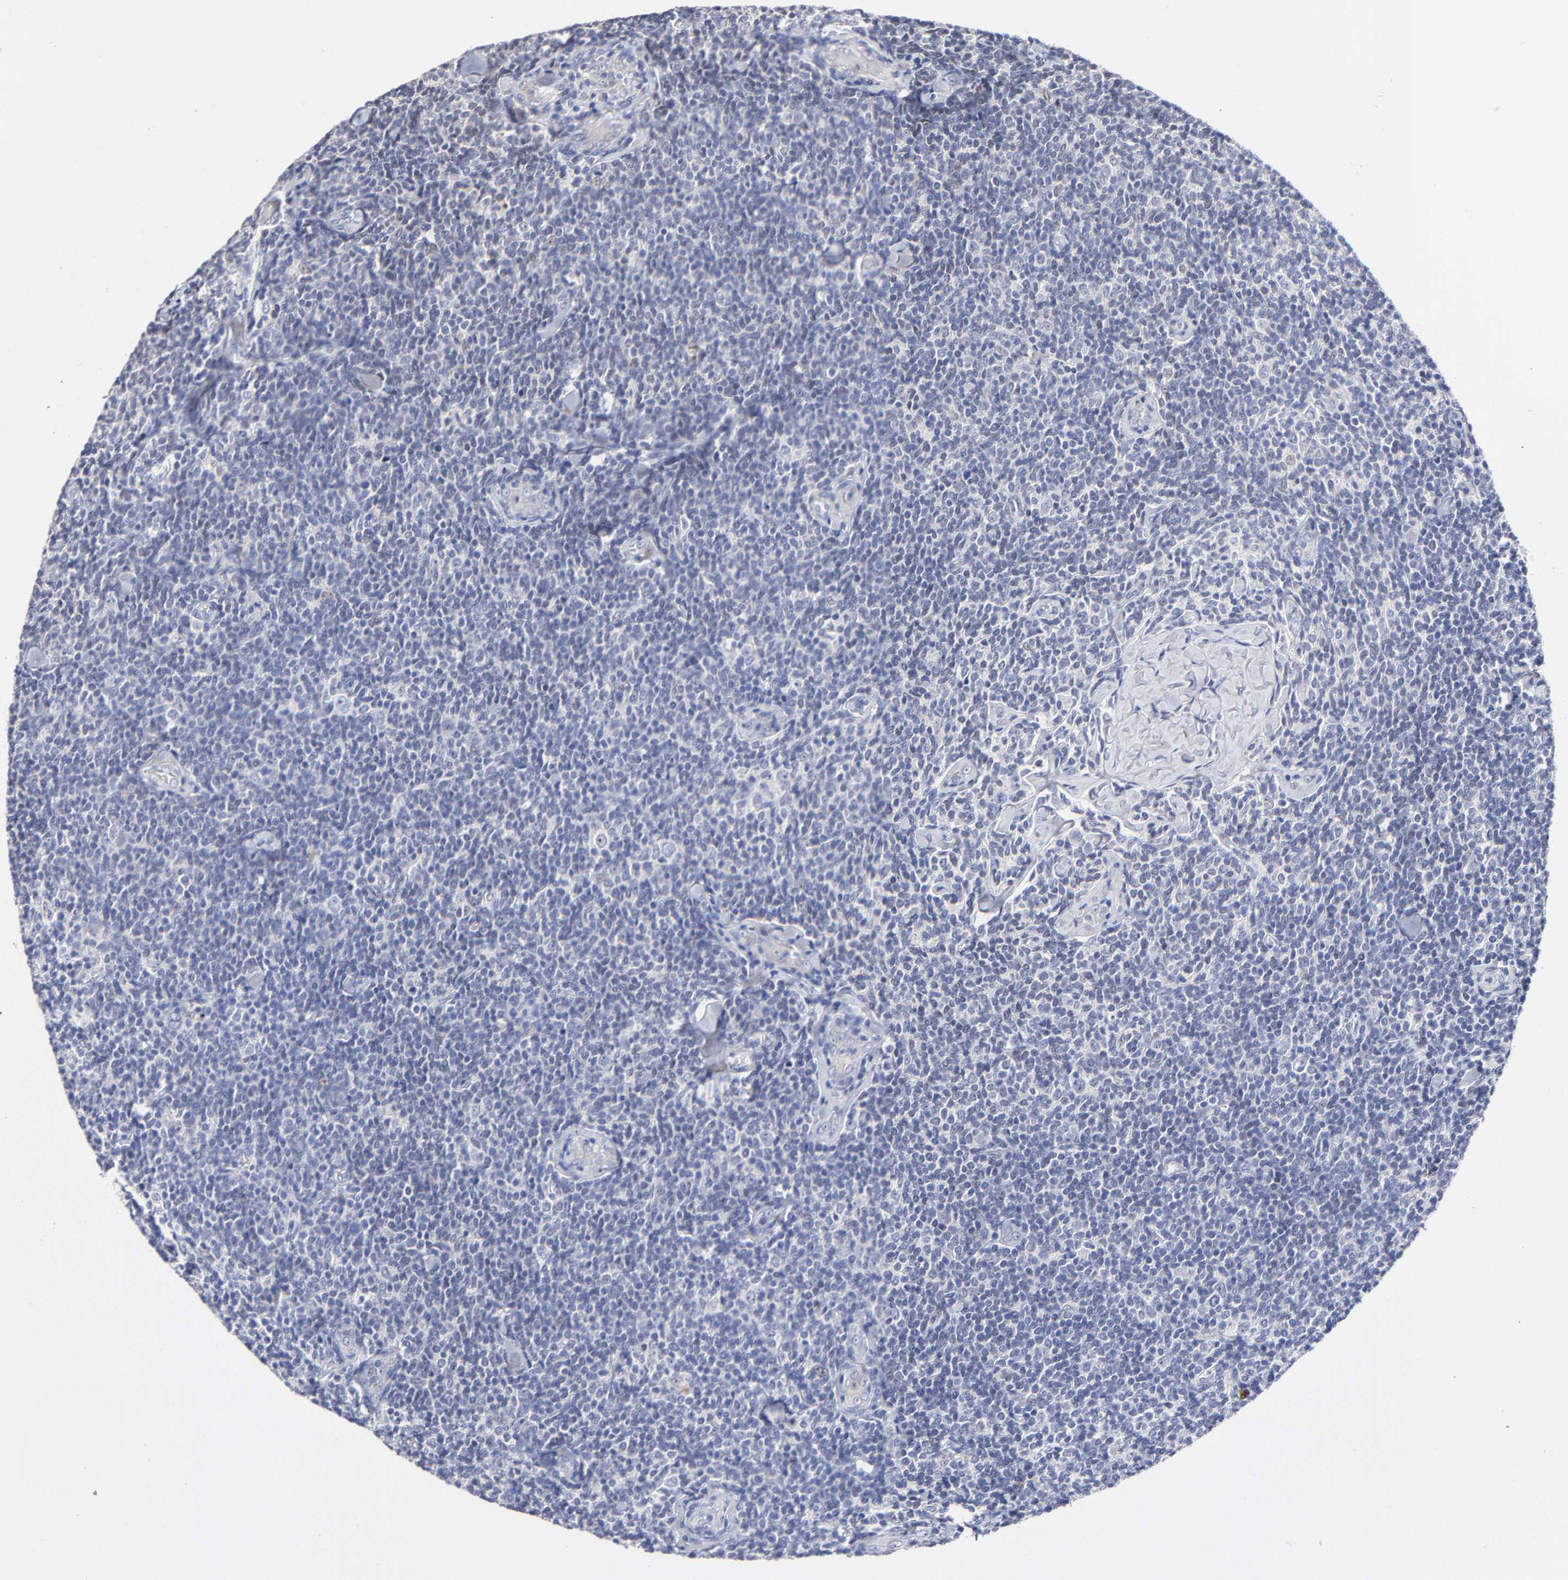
{"staining": {"intensity": "negative", "quantity": "none", "location": "none"}, "tissue": "lymphoma", "cell_type": "Tumor cells", "image_type": "cancer", "snomed": [{"axis": "morphology", "description": "Malignant lymphoma, non-Hodgkin's type, Low grade"}, {"axis": "topography", "description": "Lymph node"}], "caption": "Immunohistochemical staining of lymphoma shows no significant positivity in tumor cells.", "gene": "CXADR", "patient": {"sex": "female", "age": 56}}